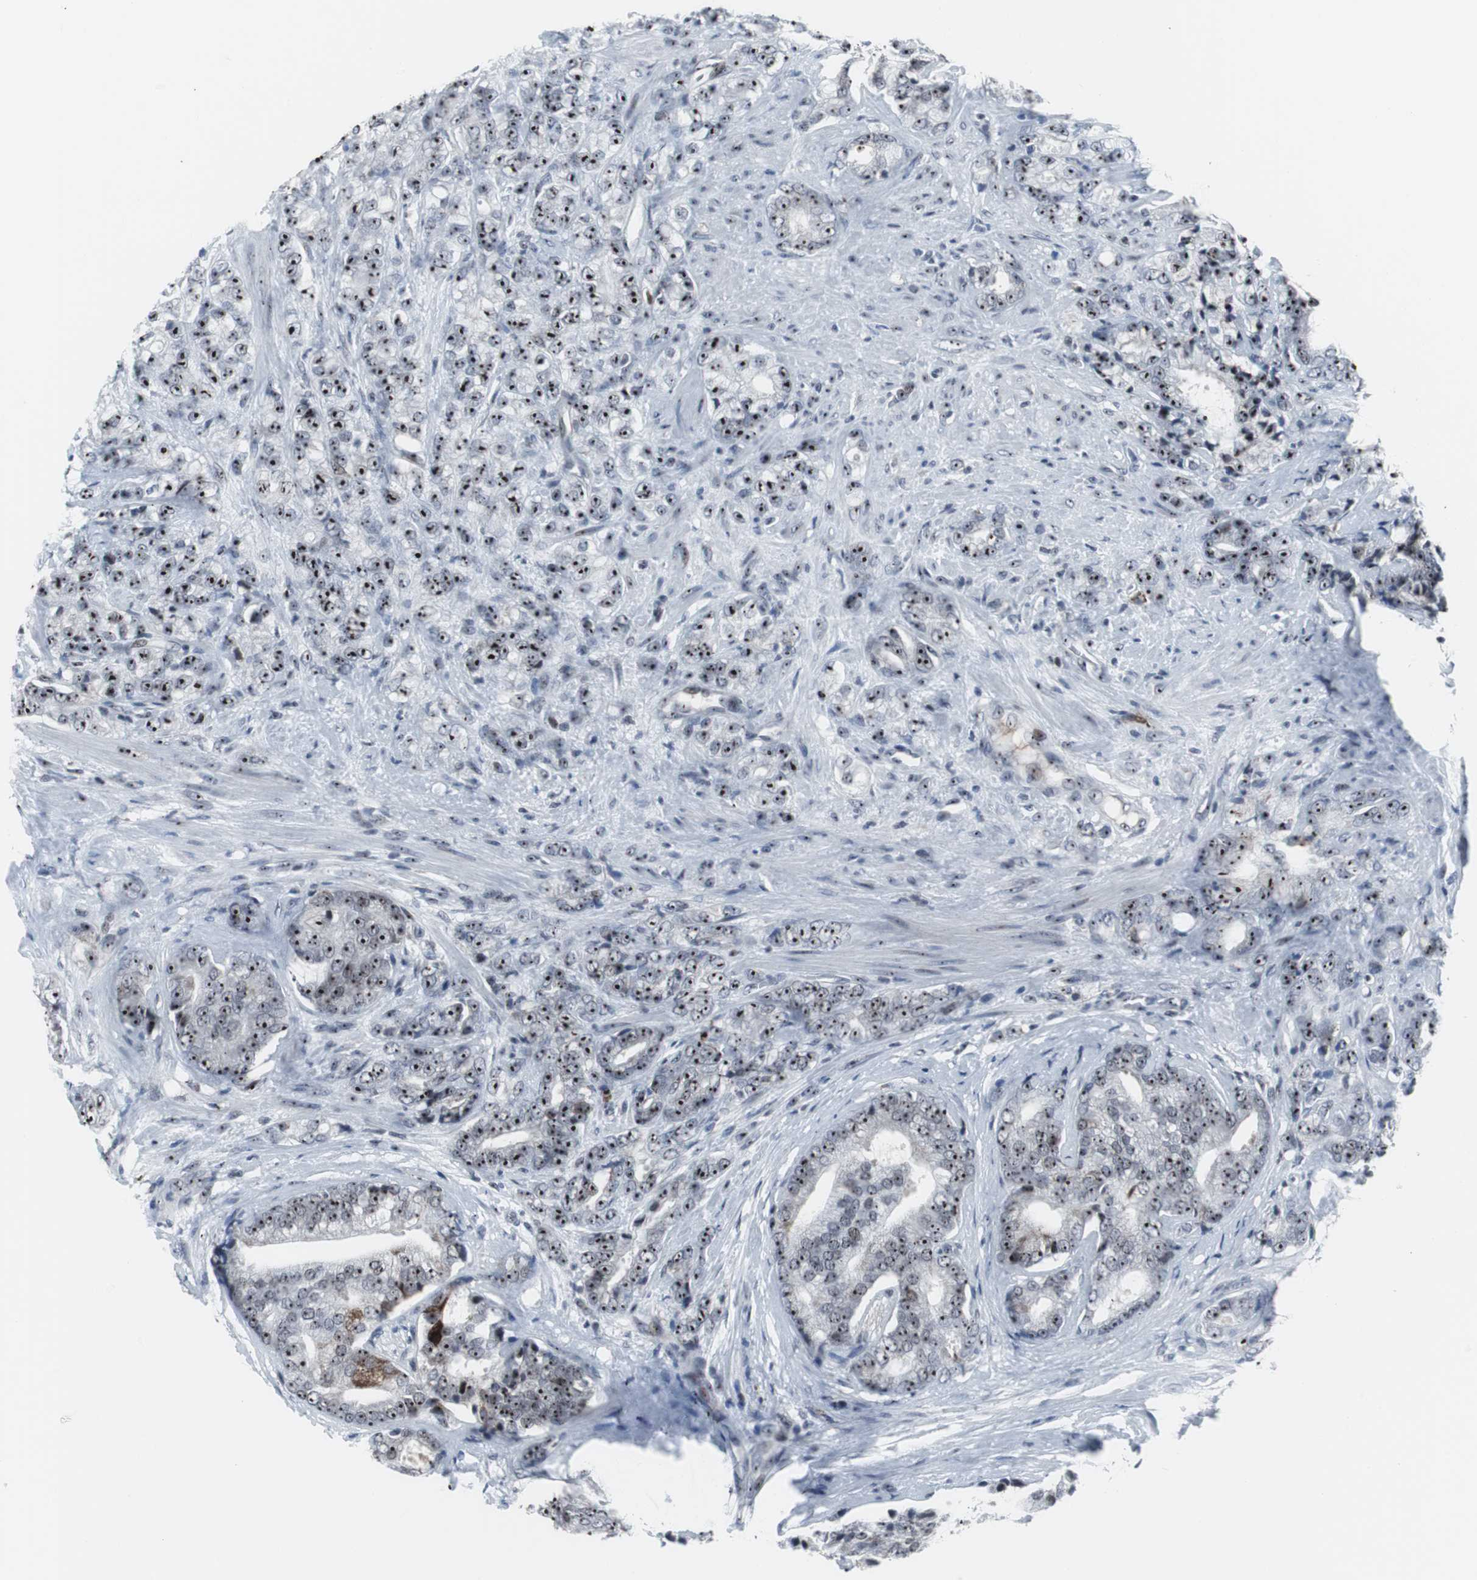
{"staining": {"intensity": "strong", "quantity": ">75%", "location": "nuclear"}, "tissue": "prostate cancer", "cell_type": "Tumor cells", "image_type": "cancer", "snomed": [{"axis": "morphology", "description": "Adenocarcinoma, Low grade"}, {"axis": "topography", "description": "Prostate"}], "caption": "Immunohistochemical staining of prostate cancer exhibits high levels of strong nuclear expression in about >75% of tumor cells.", "gene": "DOK1", "patient": {"sex": "male", "age": 58}}